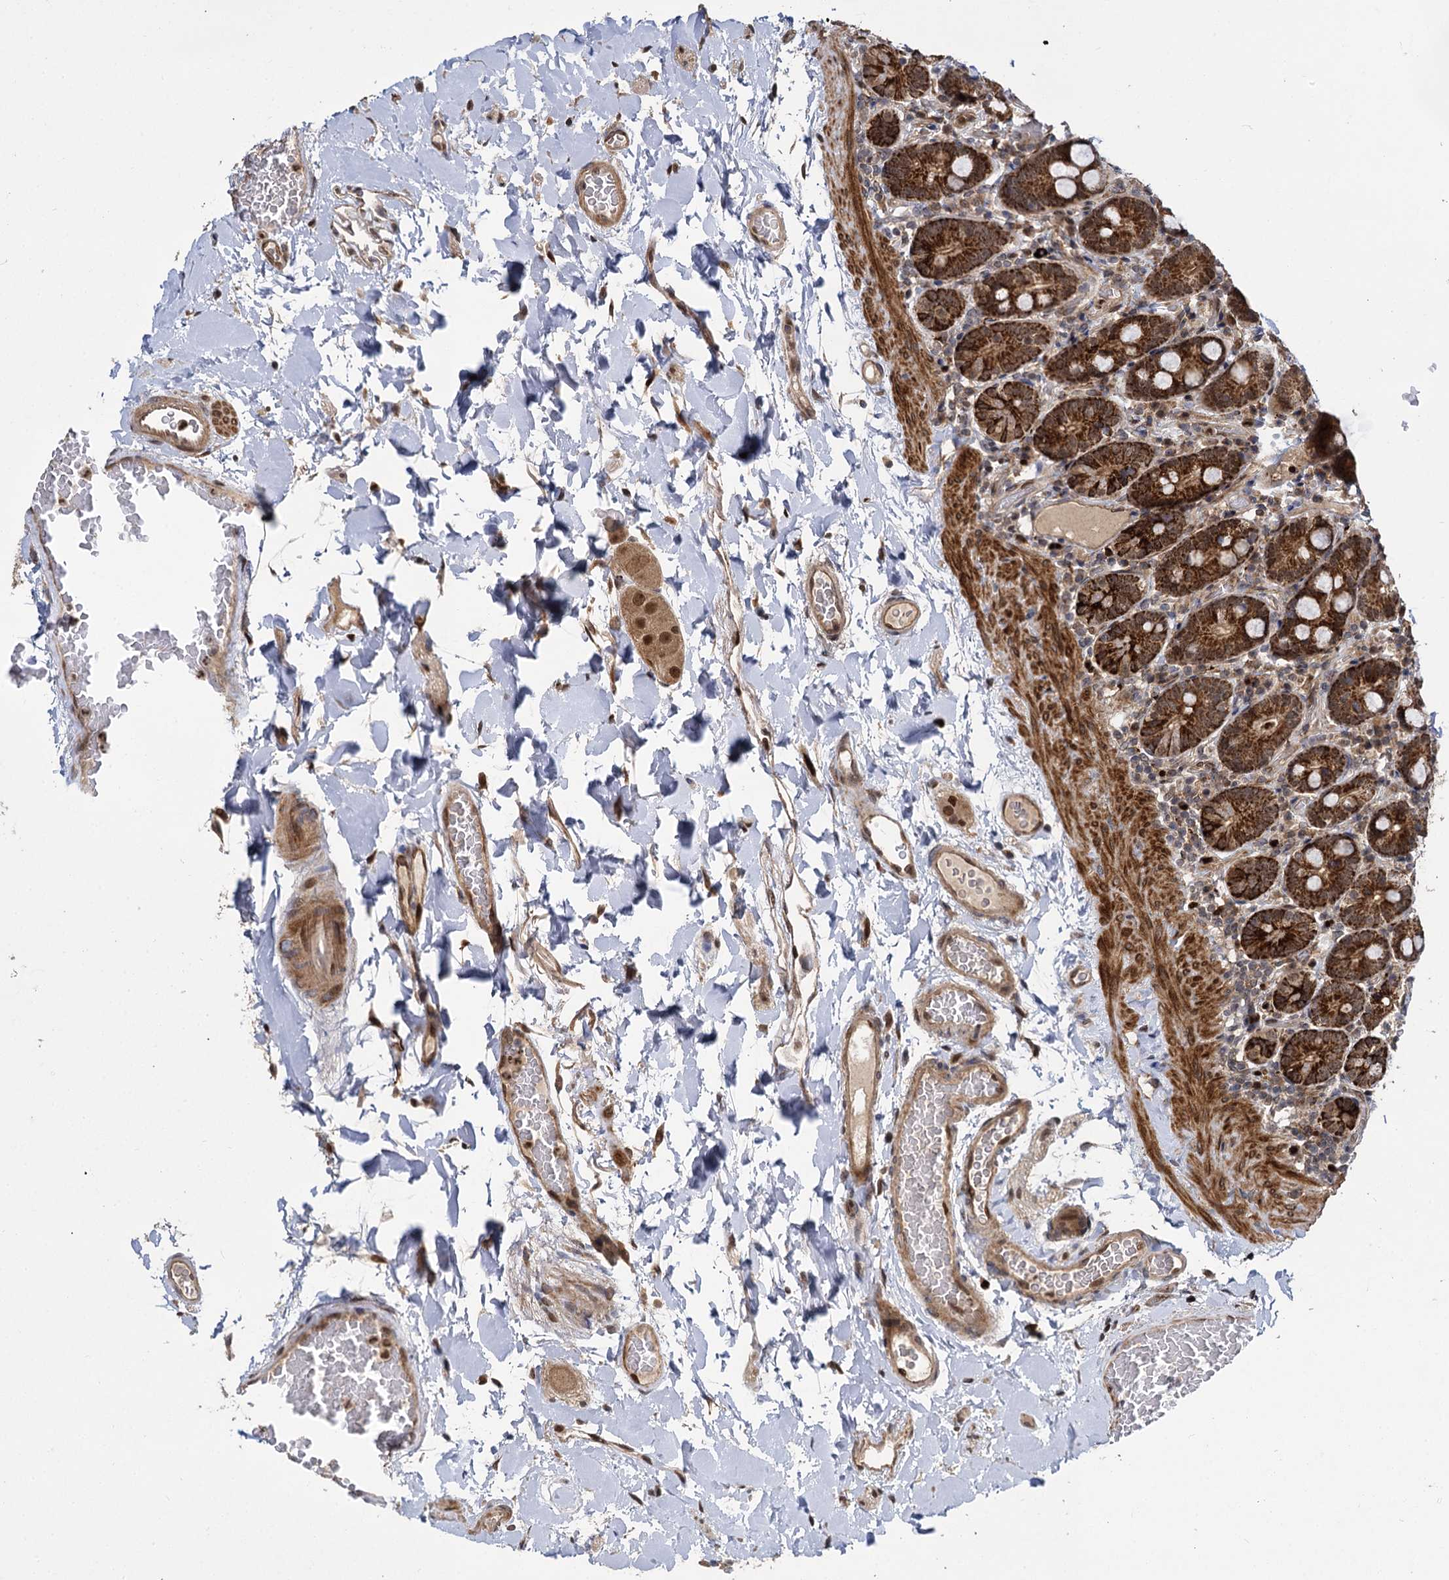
{"staining": {"intensity": "strong", "quantity": ">75%", "location": "cytoplasmic/membranous,nuclear"}, "tissue": "duodenum", "cell_type": "Glandular cells", "image_type": "normal", "snomed": [{"axis": "morphology", "description": "Normal tissue, NOS"}, {"axis": "topography", "description": "Duodenum"}], "caption": "Strong cytoplasmic/membranous,nuclear staining is appreciated in about >75% of glandular cells in unremarkable duodenum.", "gene": "GAL3ST4", "patient": {"sex": "male", "age": 55}}